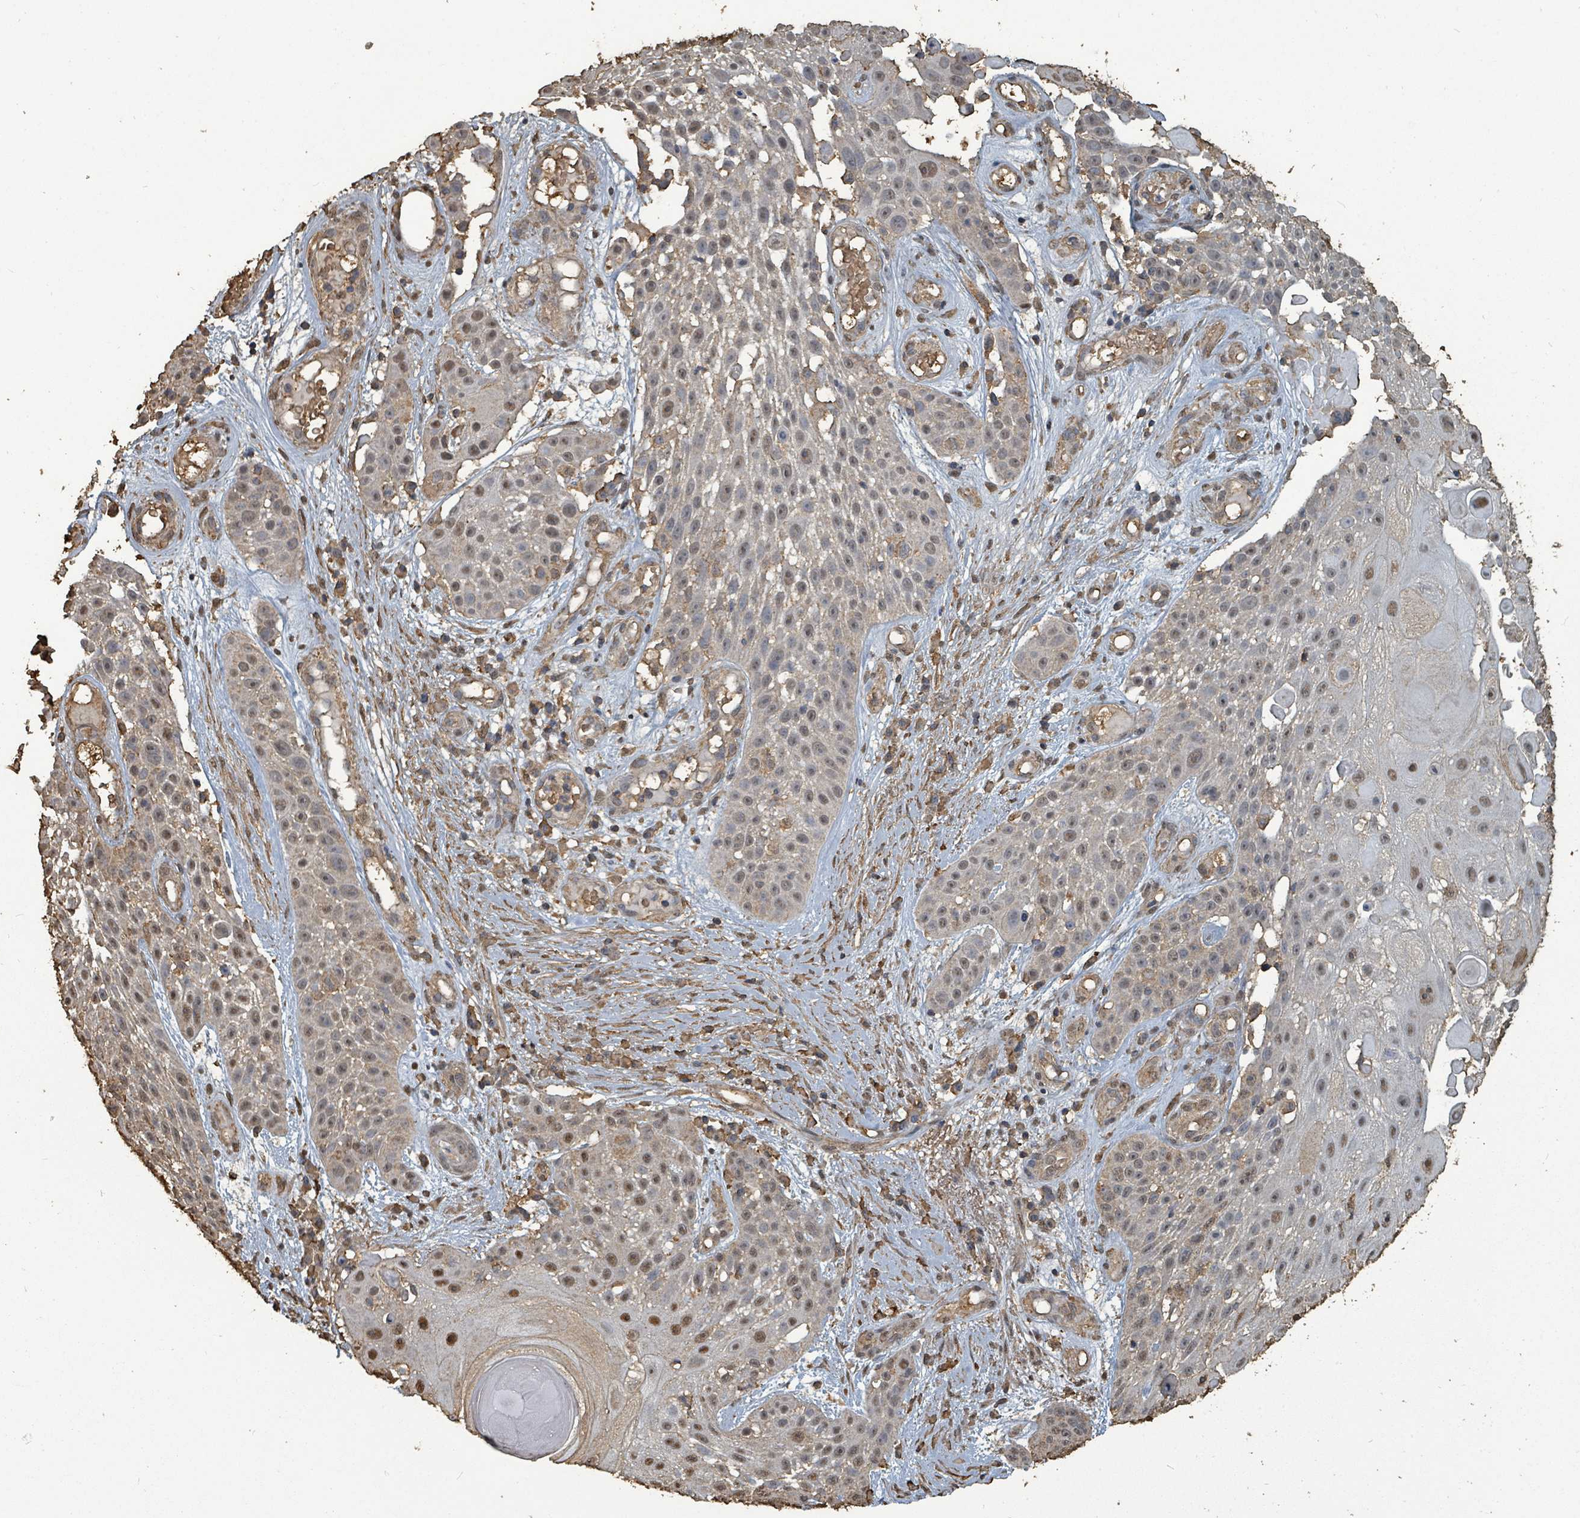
{"staining": {"intensity": "weak", "quantity": ">75%", "location": "nuclear"}, "tissue": "skin cancer", "cell_type": "Tumor cells", "image_type": "cancer", "snomed": [{"axis": "morphology", "description": "Squamous cell carcinoma, NOS"}, {"axis": "topography", "description": "Skin"}], "caption": "Squamous cell carcinoma (skin) stained with IHC exhibits weak nuclear expression in about >75% of tumor cells.", "gene": "C6orf52", "patient": {"sex": "female", "age": 86}}